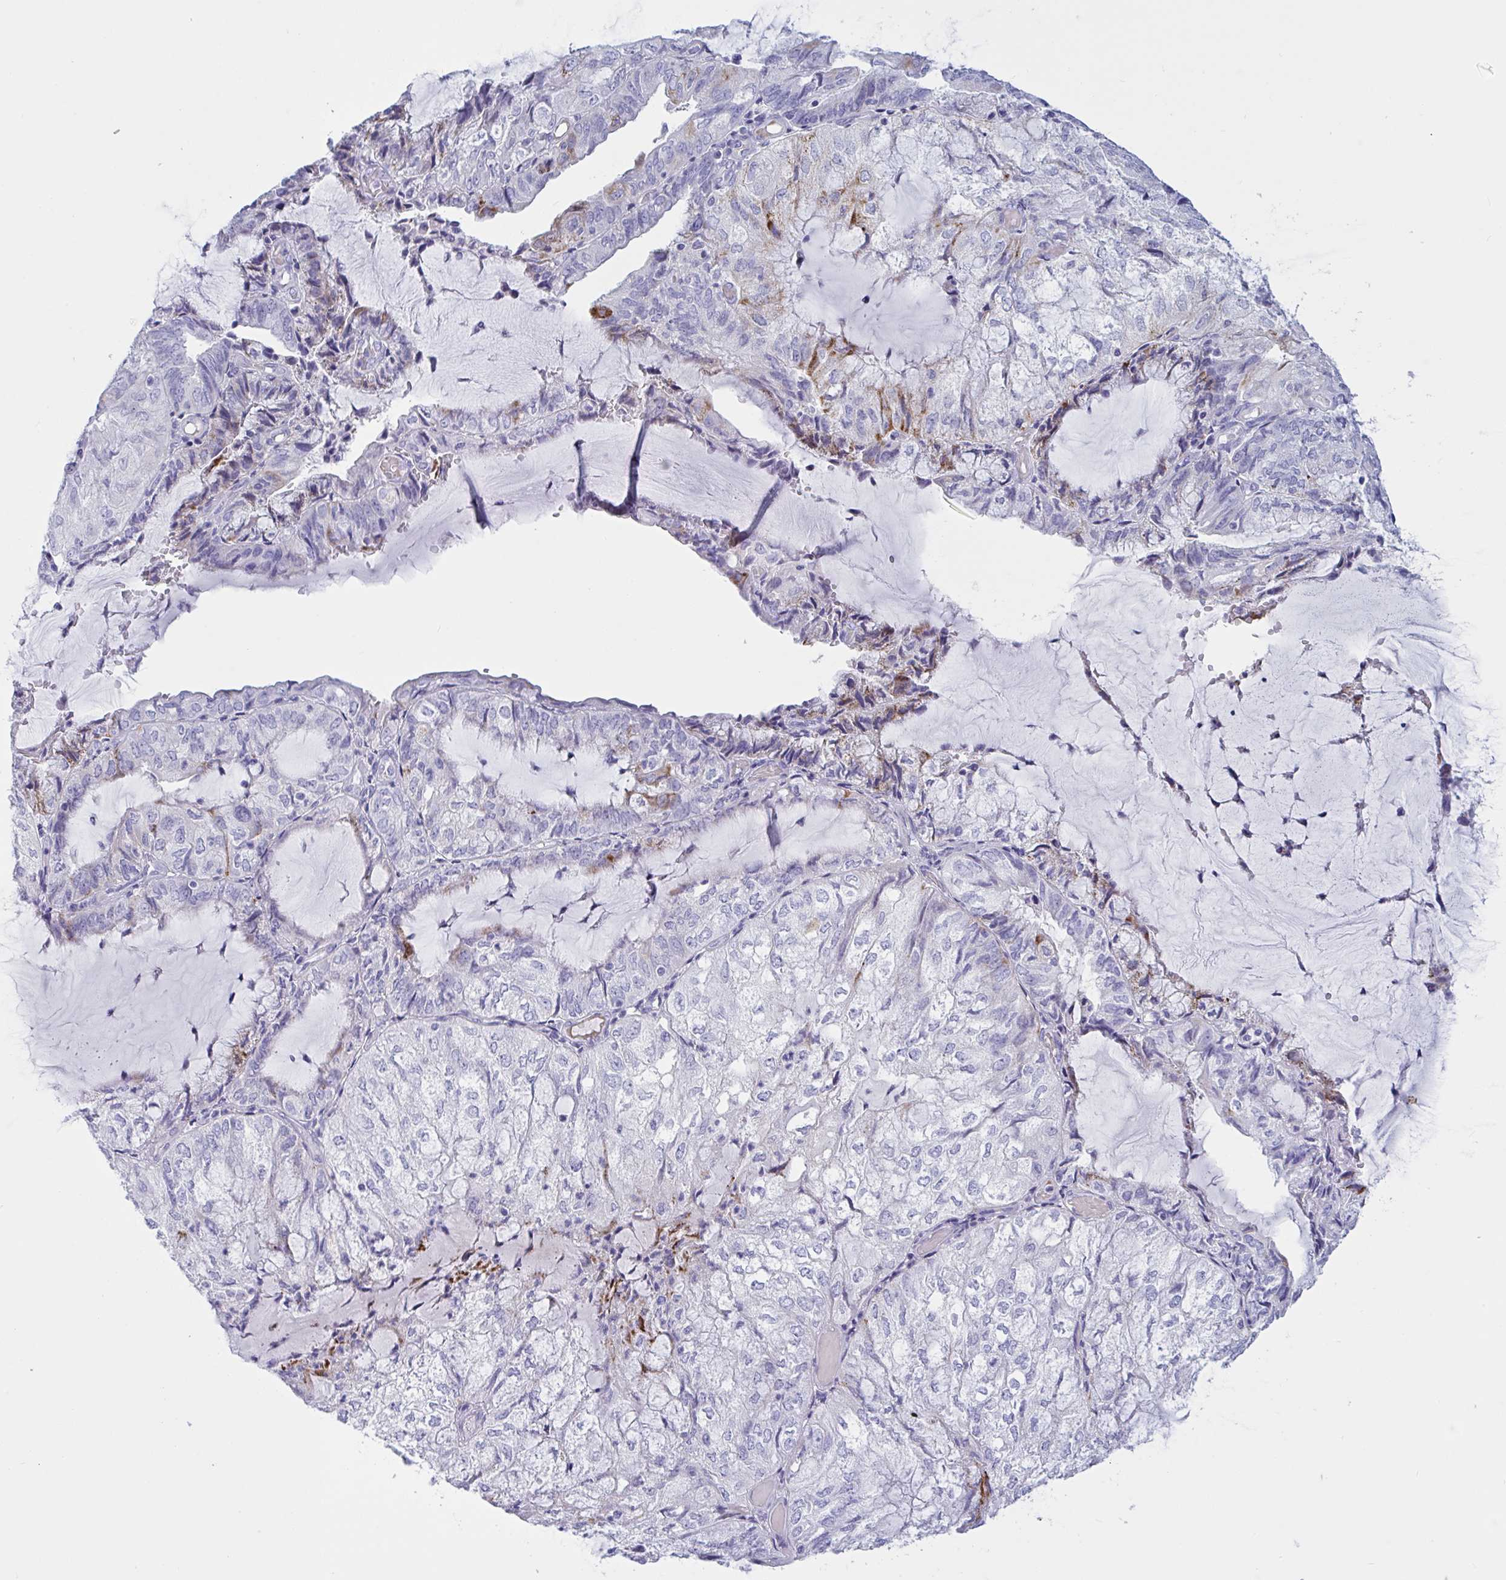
{"staining": {"intensity": "moderate", "quantity": "<25%", "location": "cytoplasmic/membranous"}, "tissue": "endometrial cancer", "cell_type": "Tumor cells", "image_type": "cancer", "snomed": [{"axis": "morphology", "description": "Adenocarcinoma, NOS"}, {"axis": "topography", "description": "Endometrium"}], "caption": "High-magnification brightfield microscopy of endometrial cancer (adenocarcinoma) stained with DAB (brown) and counterstained with hematoxylin (blue). tumor cells exhibit moderate cytoplasmic/membranous positivity is appreciated in about<25% of cells.", "gene": "OXLD1", "patient": {"sex": "female", "age": 81}}